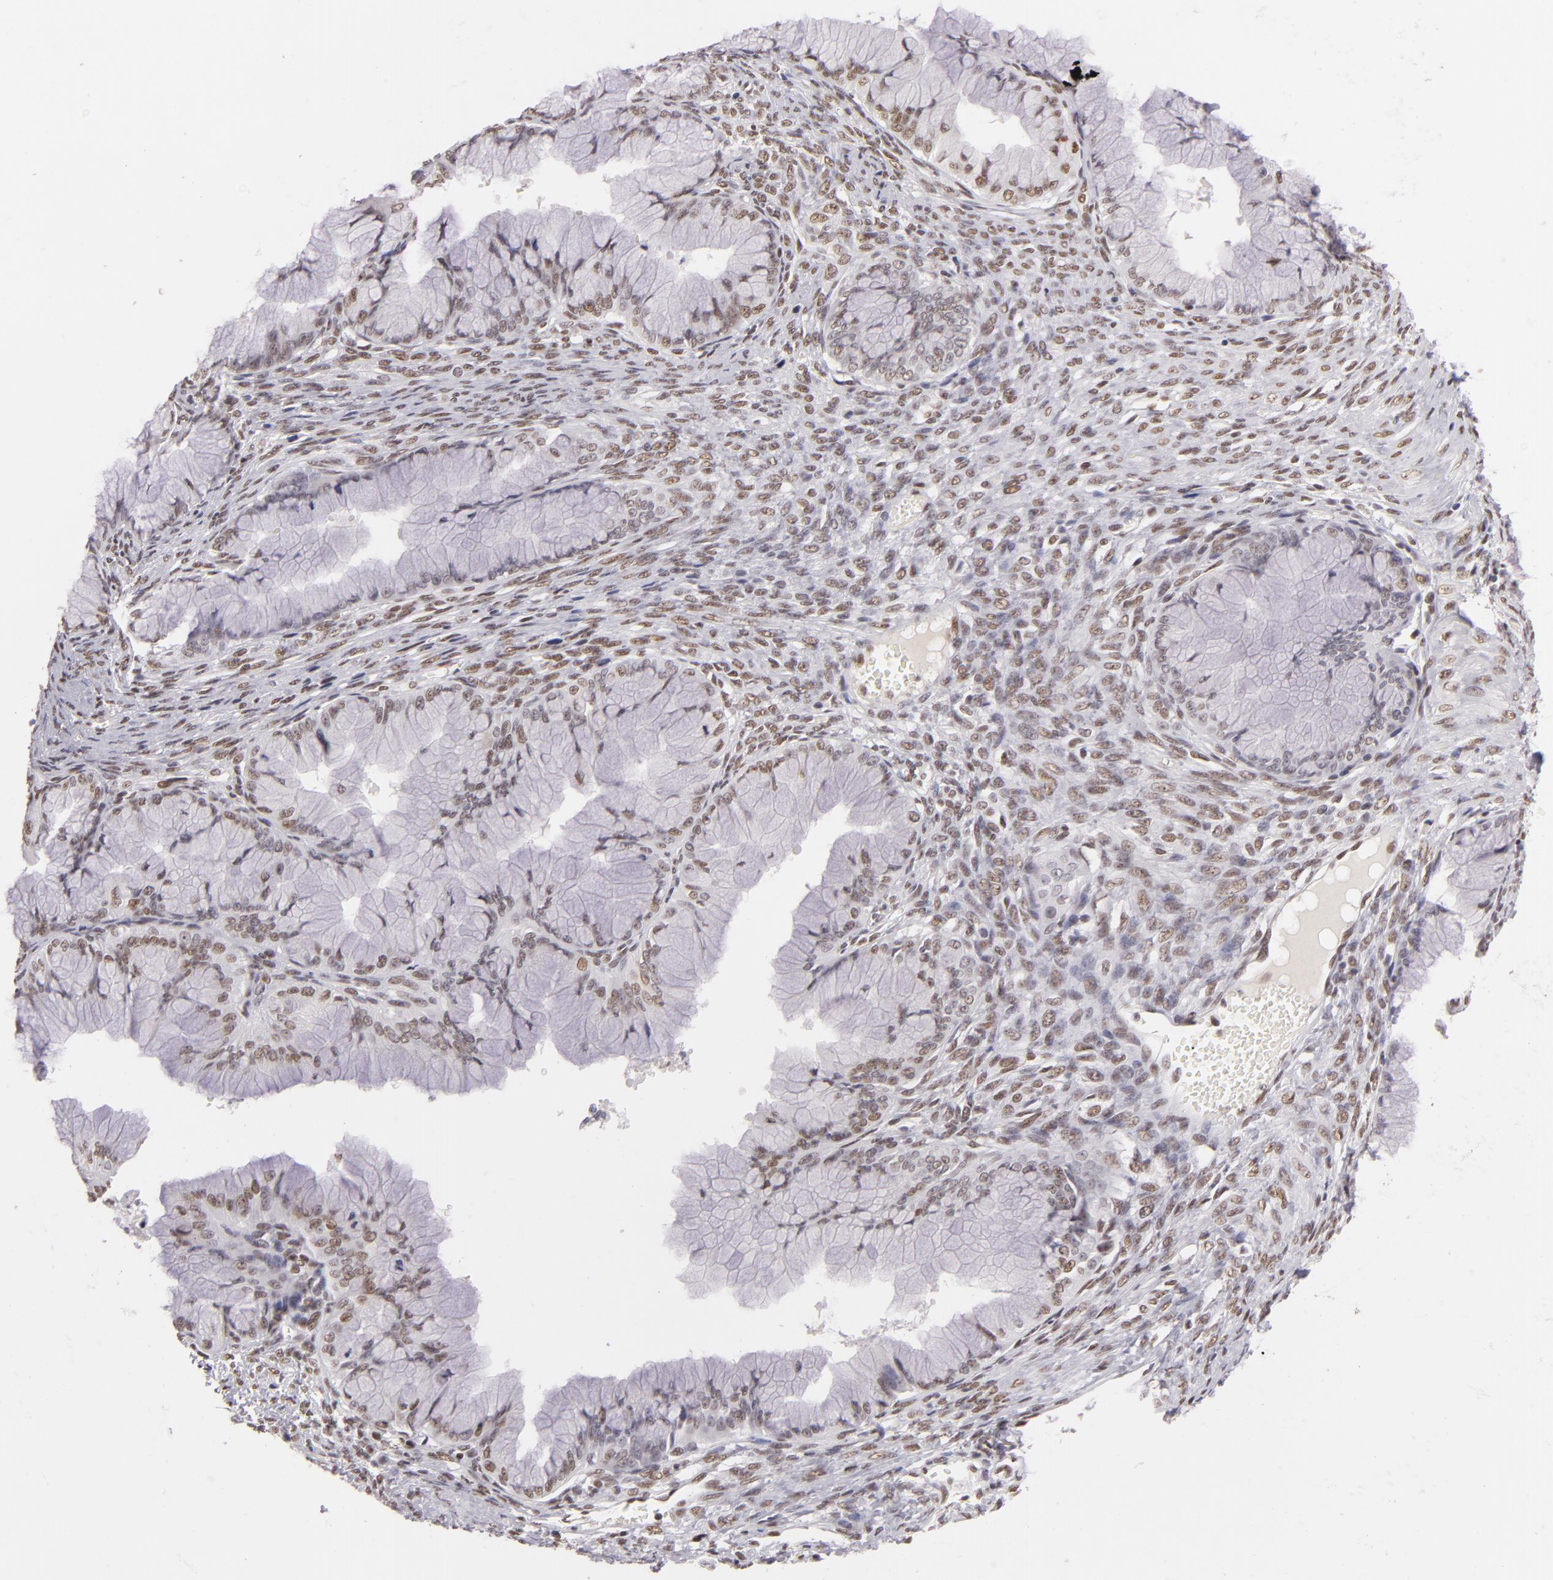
{"staining": {"intensity": "weak", "quantity": "25%-75%", "location": "nuclear"}, "tissue": "ovarian cancer", "cell_type": "Tumor cells", "image_type": "cancer", "snomed": [{"axis": "morphology", "description": "Cystadenocarcinoma, mucinous, NOS"}, {"axis": "topography", "description": "Ovary"}], "caption": "A high-resolution photomicrograph shows immunohistochemistry (IHC) staining of ovarian cancer (mucinous cystadenocarcinoma), which demonstrates weak nuclear expression in approximately 25%-75% of tumor cells. The staining was performed using DAB, with brown indicating positive protein expression. Nuclei are stained blue with hematoxylin.", "gene": "INTS6", "patient": {"sex": "female", "age": 63}}